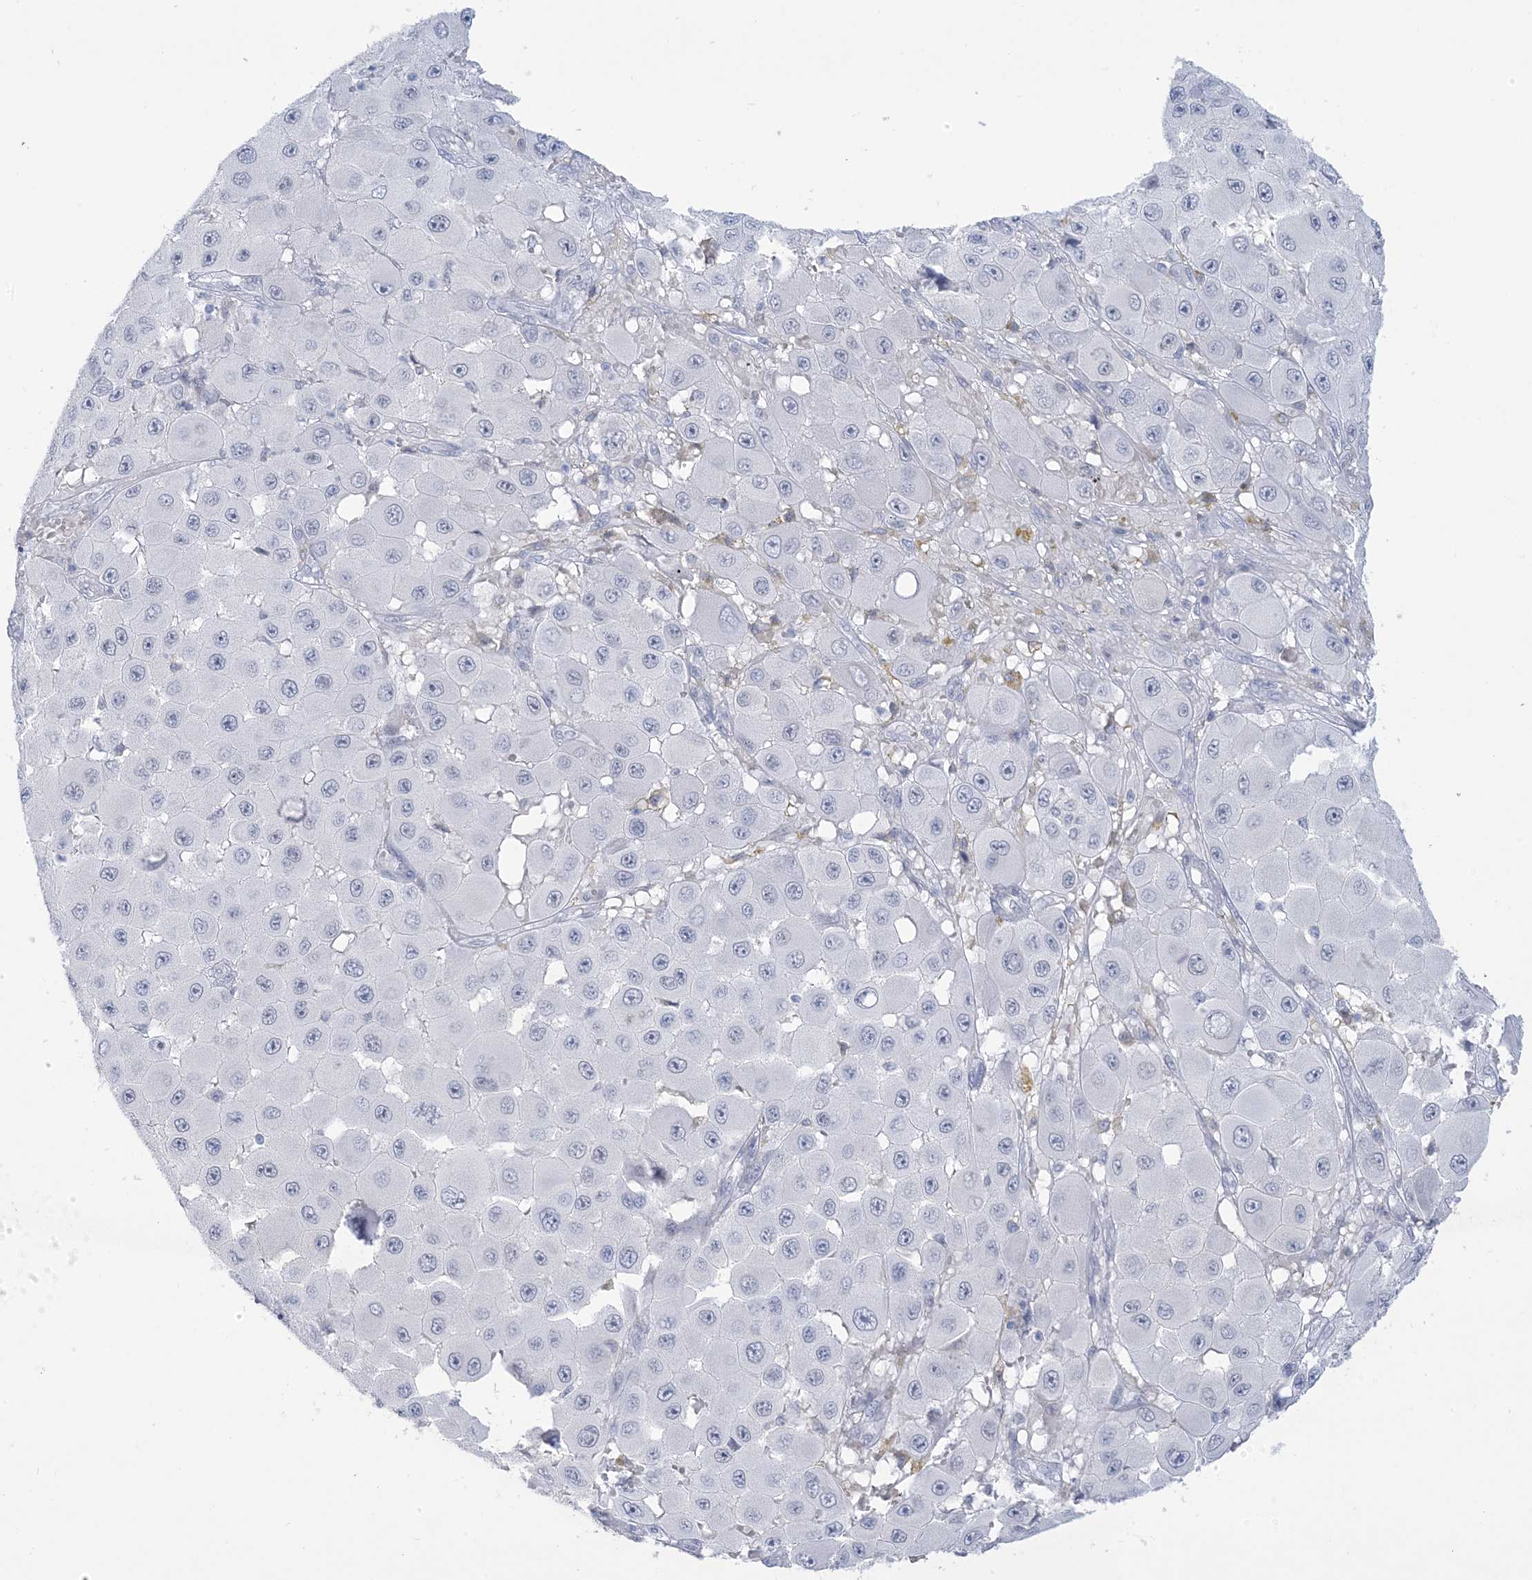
{"staining": {"intensity": "negative", "quantity": "none", "location": "none"}, "tissue": "melanoma", "cell_type": "Tumor cells", "image_type": "cancer", "snomed": [{"axis": "morphology", "description": "Malignant melanoma, NOS"}, {"axis": "topography", "description": "Skin"}], "caption": "This is an IHC image of human malignant melanoma. There is no positivity in tumor cells.", "gene": "HOMEZ", "patient": {"sex": "female", "age": 81}}